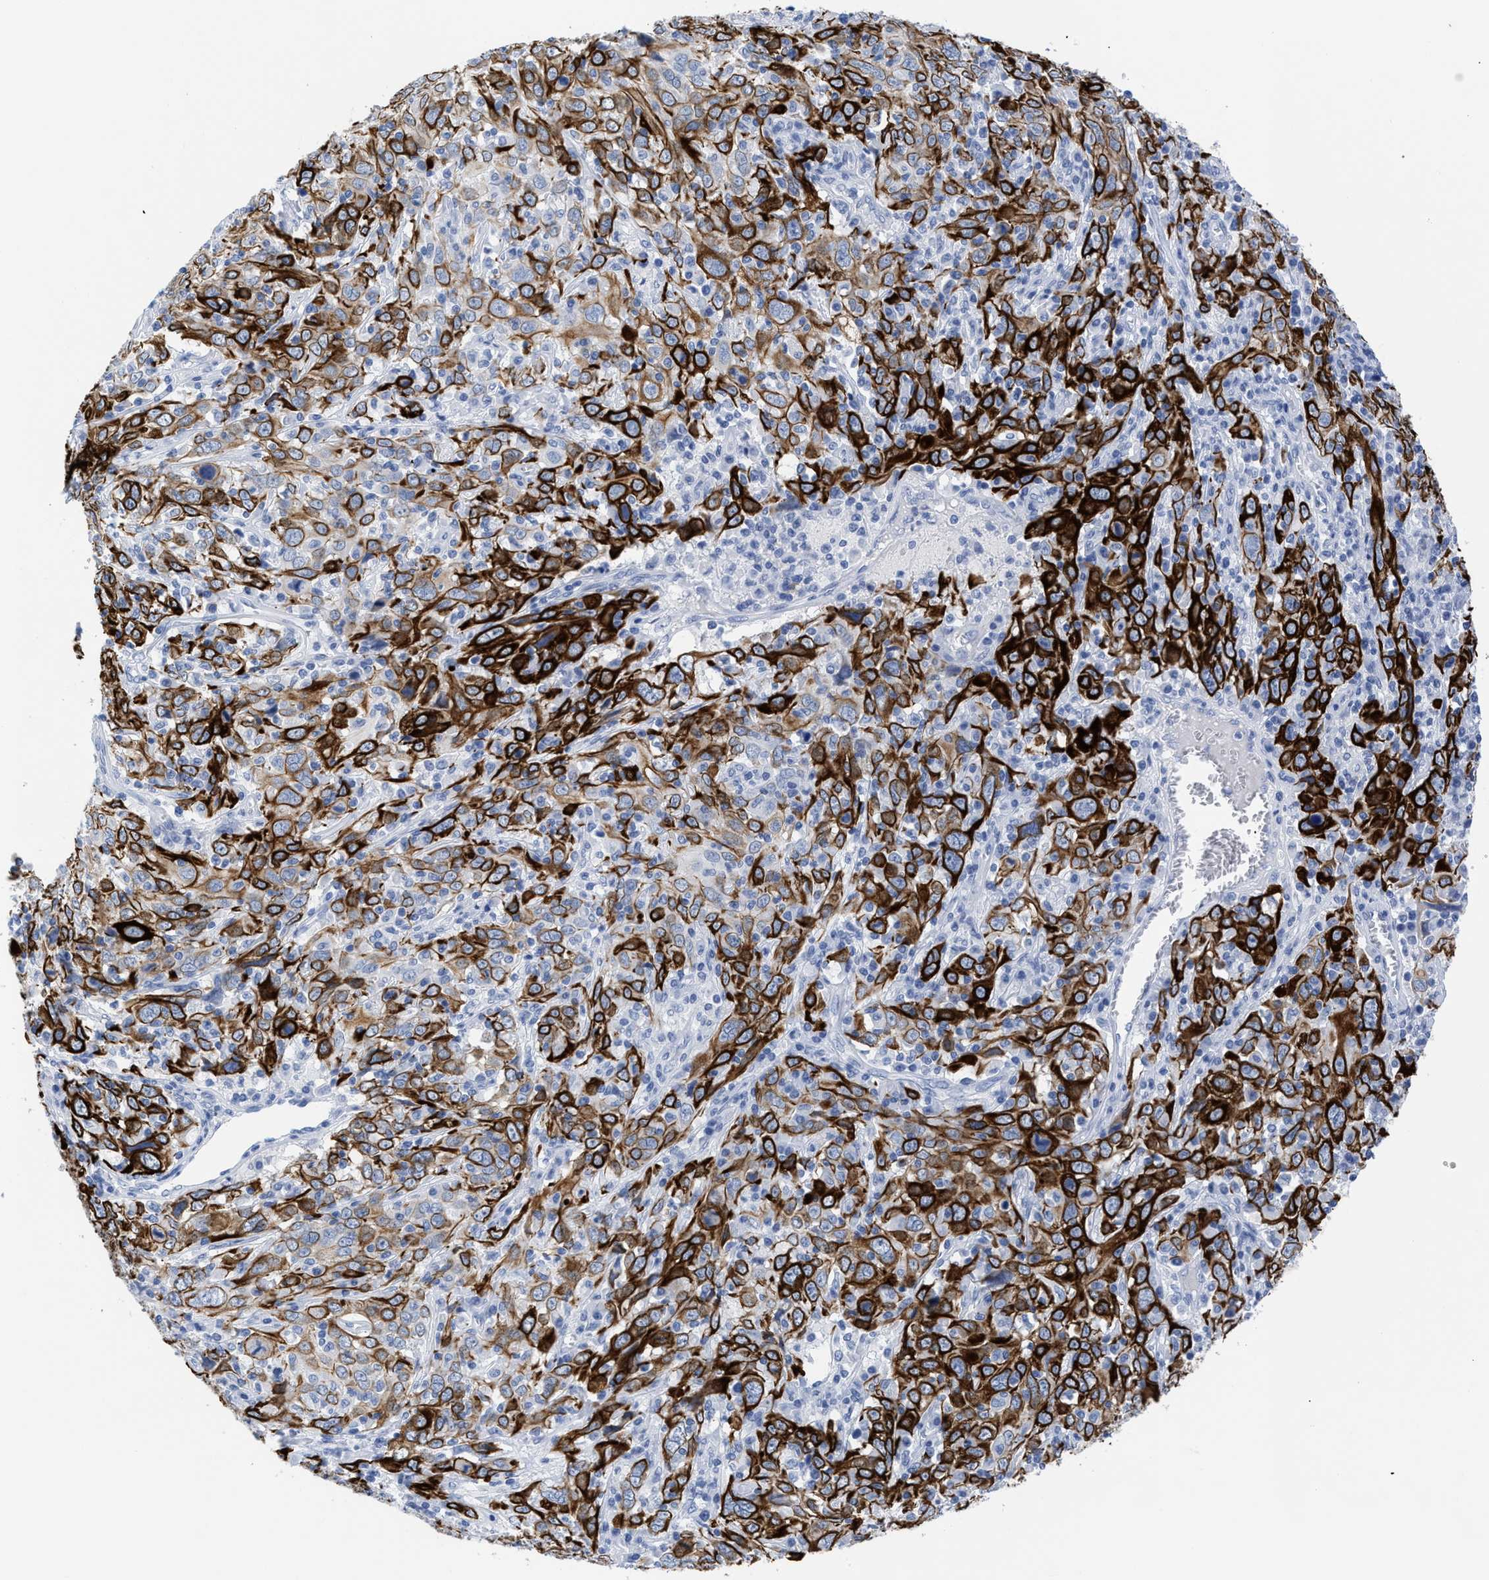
{"staining": {"intensity": "strong", "quantity": ">75%", "location": "cytoplasmic/membranous"}, "tissue": "cervical cancer", "cell_type": "Tumor cells", "image_type": "cancer", "snomed": [{"axis": "morphology", "description": "Squamous cell carcinoma, NOS"}, {"axis": "topography", "description": "Cervix"}], "caption": "Immunohistochemical staining of cervical cancer (squamous cell carcinoma) displays high levels of strong cytoplasmic/membranous staining in about >75% of tumor cells. The protein of interest is shown in brown color, while the nuclei are stained blue.", "gene": "DUSP26", "patient": {"sex": "female", "age": 46}}